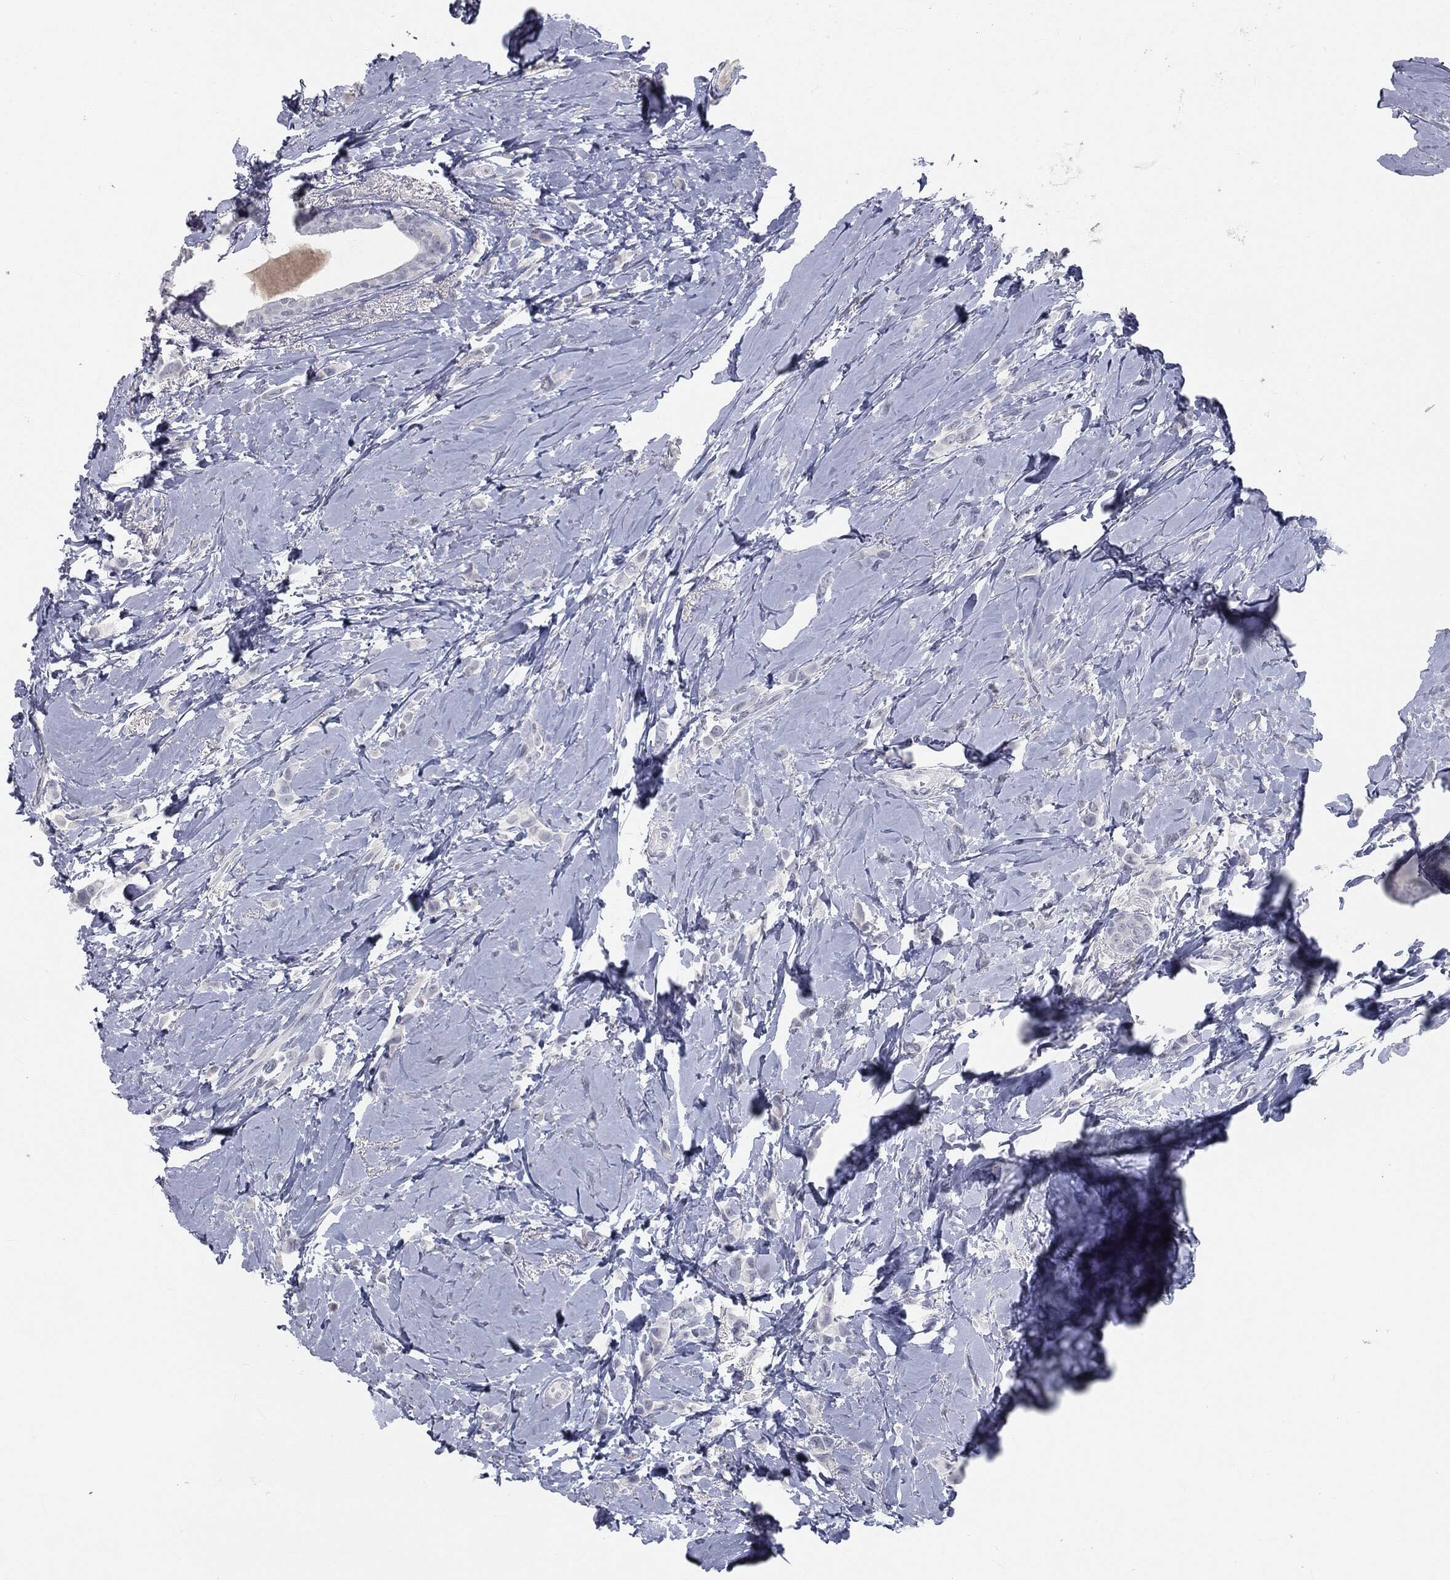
{"staining": {"intensity": "negative", "quantity": "none", "location": "none"}, "tissue": "breast cancer", "cell_type": "Tumor cells", "image_type": "cancer", "snomed": [{"axis": "morphology", "description": "Lobular carcinoma"}, {"axis": "topography", "description": "Breast"}], "caption": "IHC histopathology image of neoplastic tissue: human breast lobular carcinoma stained with DAB demonstrates no significant protein positivity in tumor cells.", "gene": "PRAME", "patient": {"sex": "female", "age": 66}}